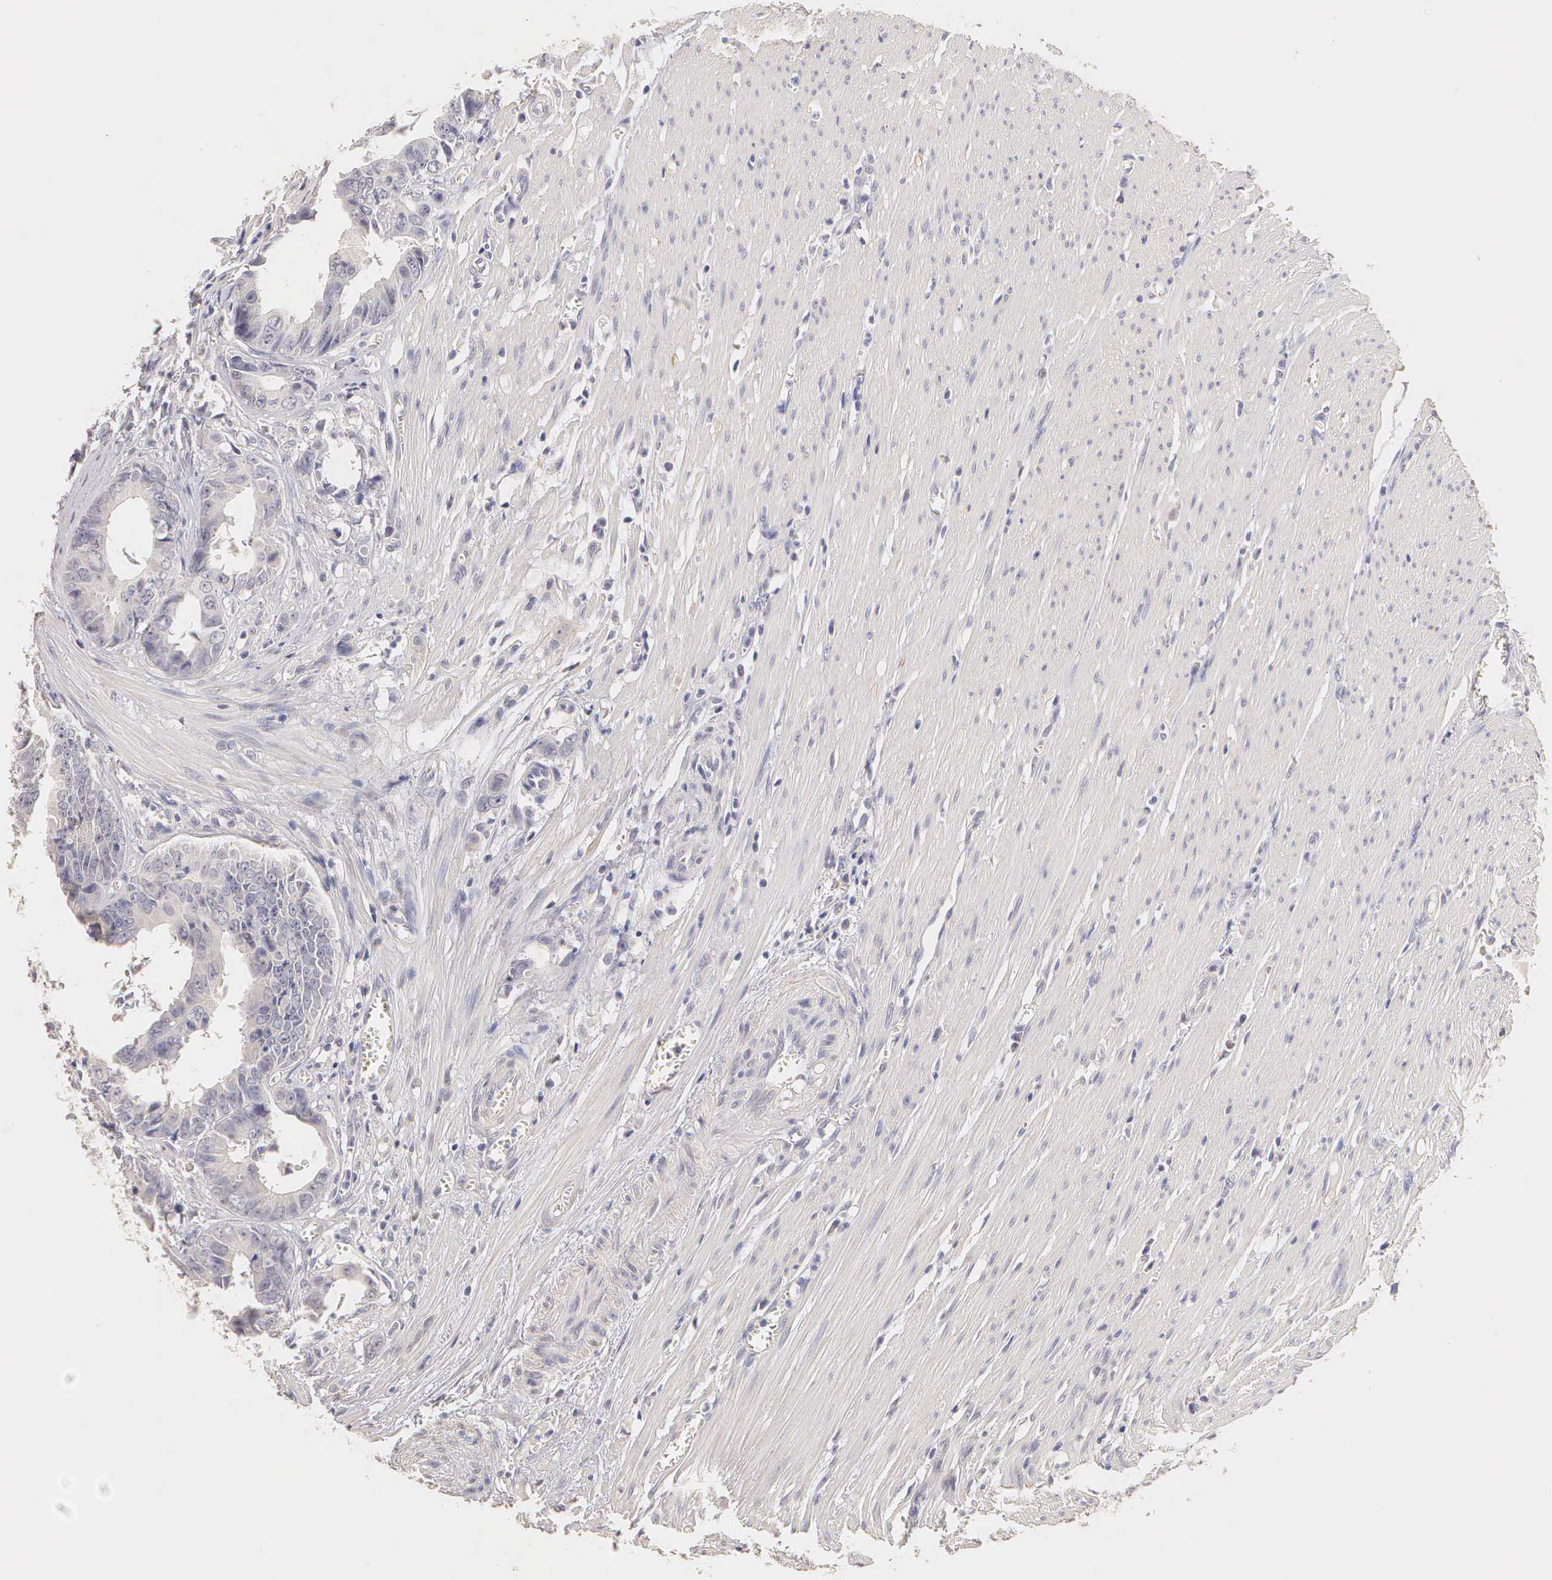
{"staining": {"intensity": "negative", "quantity": "none", "location": "none"}, "tissue": "colorectal cancer", "cell_type": "Tumor cells", "image_type": "cancer", "snomed": [{"axis": "morphology", "description": "Adenocarcinoma, NOS"}, {"axis": "topography", "description": "Rectum"}], "caption": "High power microscopy image of an immunohistochemistry histopathology image of adenocarcinoma (colorectal), revealing no significant staining in tumor cells. (DAB IHC, high magnification).", "gene": "ESR1", "patient": {"sex": "female", "age": 98}}